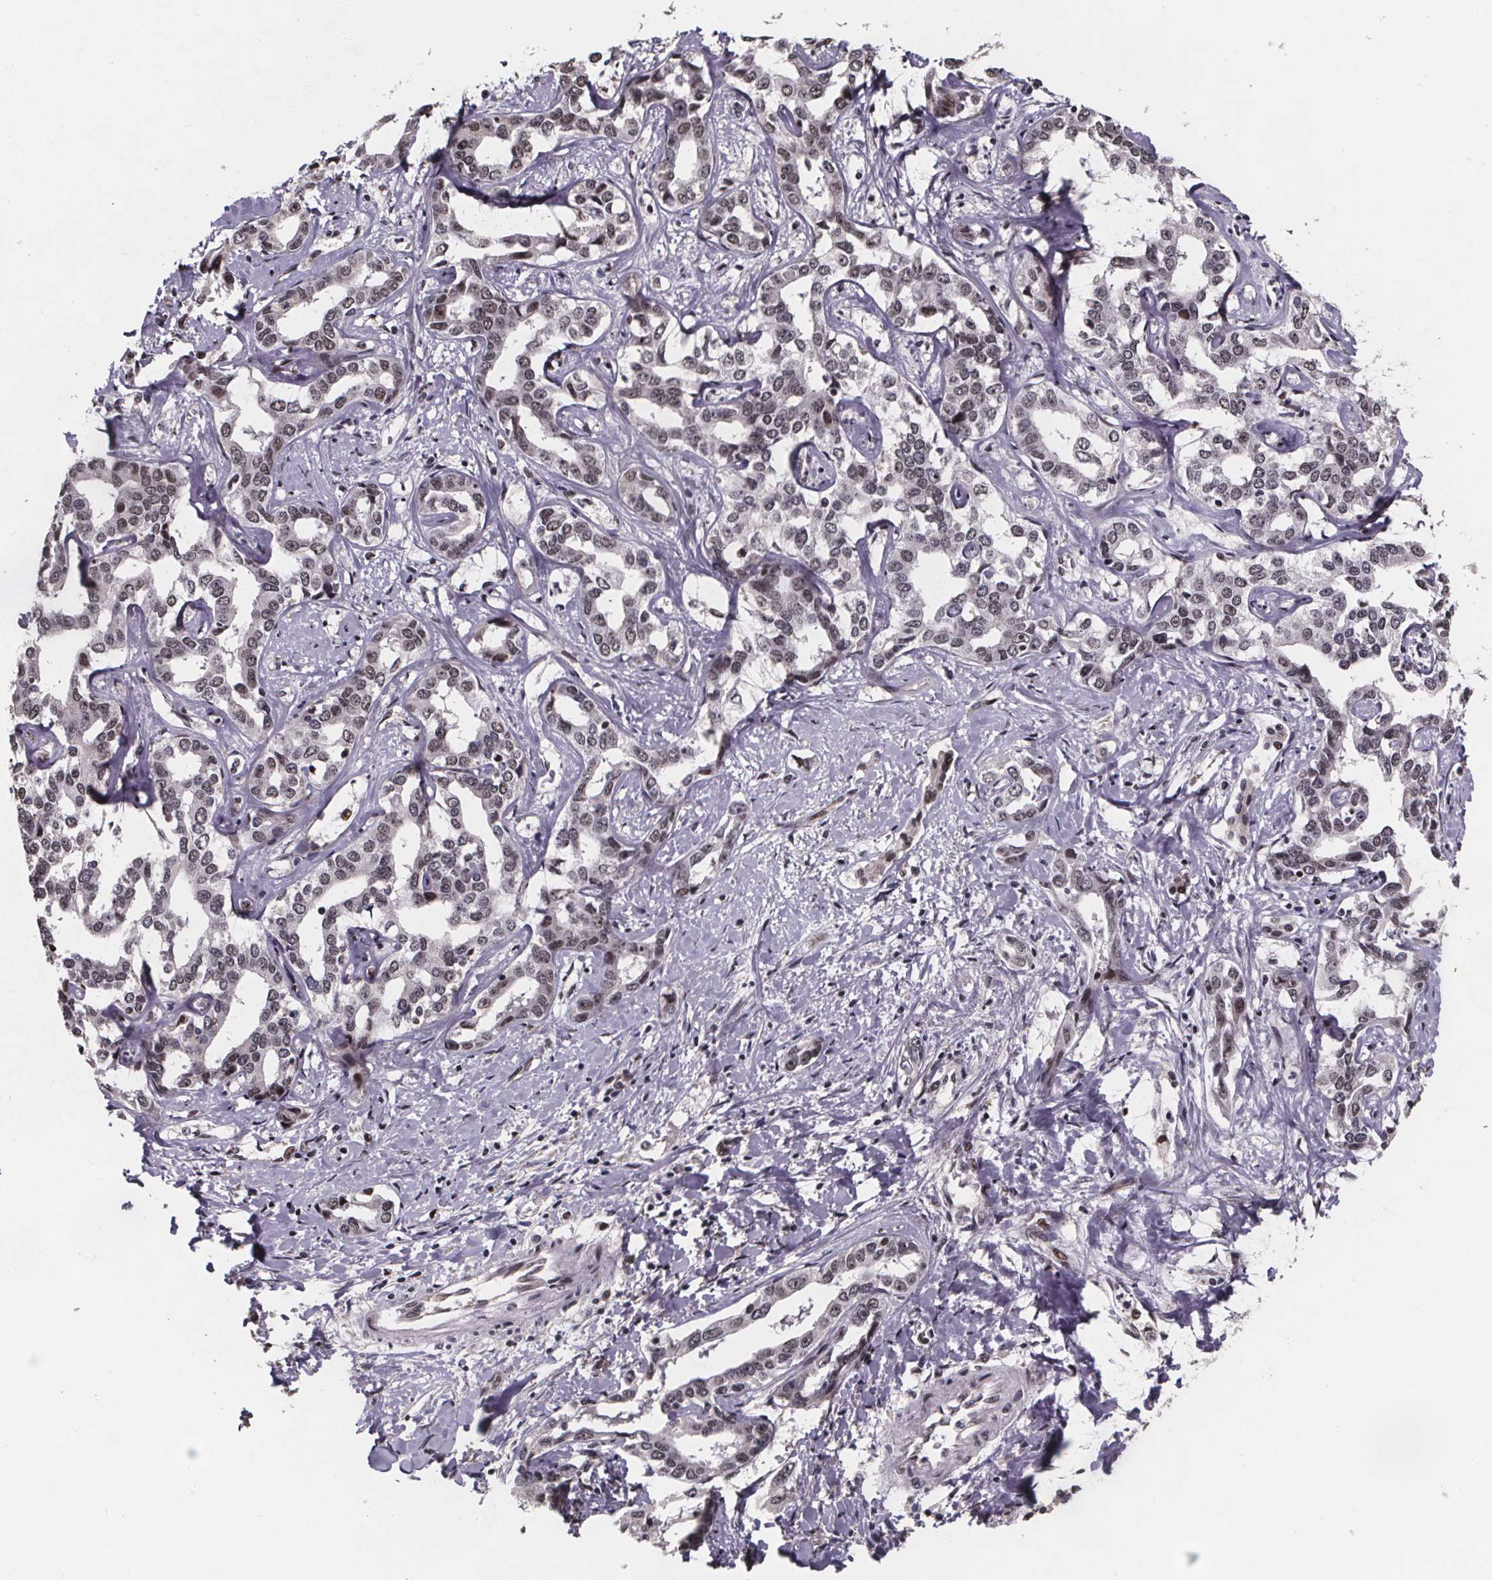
{"staining": {"intensity": "weak", "quantity": ">75%", "location": "nuclear"}, "tissue": "liver cancer", "cell_type": "Tumor cells", "image_type": "cancer", "snomed": [{"axis": "morphology", "description": "Cholangiocarcinoma"}, {"axis": "topography", "description": "Liver"}], "caption": "Protein staining of liver cholangiocarcinoma tissue shows weak nuclear expression in about >75% of tumor cells.", "gene": "U2SURP", "patient": {"sex": "male", "age": 59}}